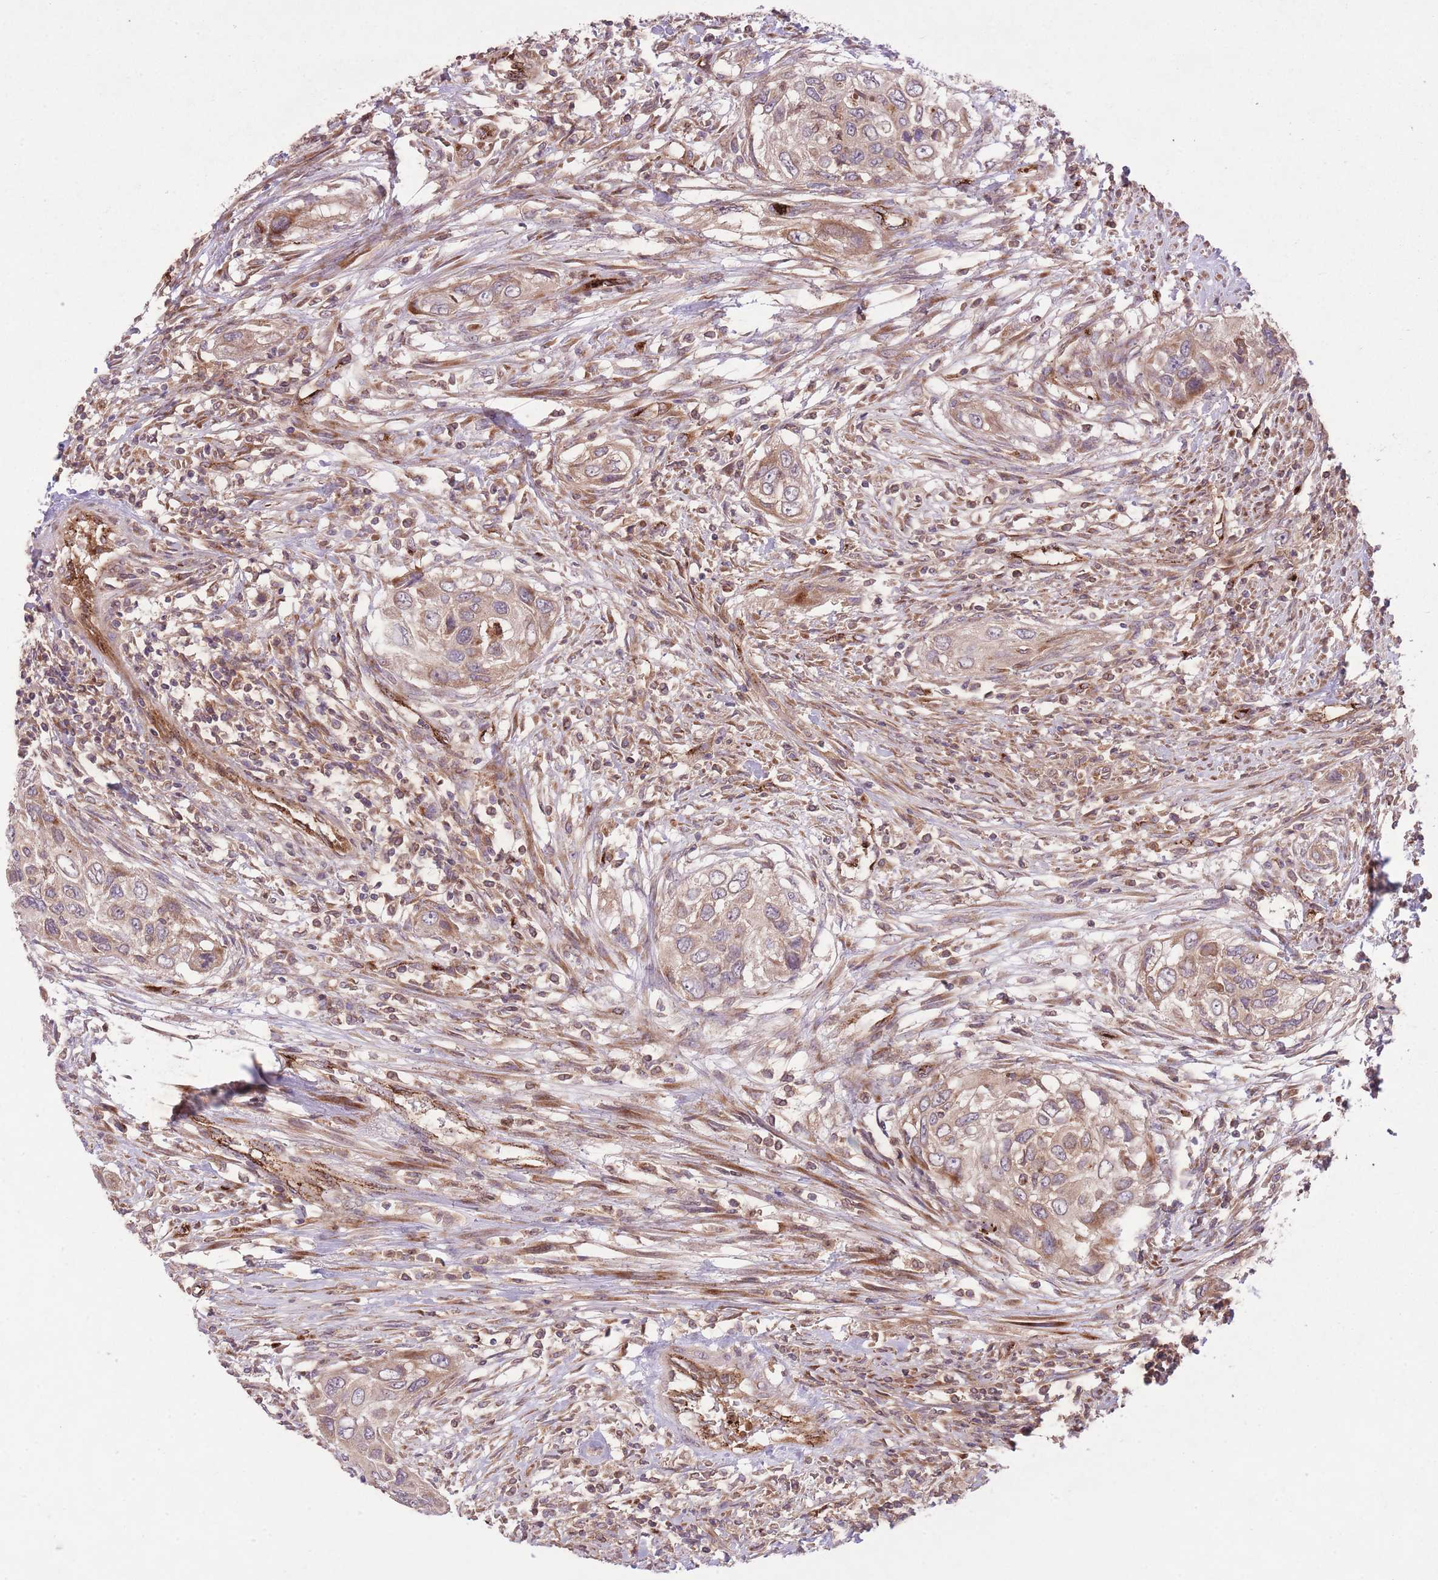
{"staining": {"intensity": "weak", "quantity": "25%-75%", "location": "cytoplasmic/membranous"}, "tissue": "urothelial cancer", "cell_type": "Tumor cells", "image_type": "cancer", "snomed": [{"axis": "morphology", "description": "Urothelial carcinoma, High grade"}, {"axis": "topography", "description": "Urinary bladder"}], "caption": "Immunohistochemical staining of urothelial cancer exhibits low levels of weak cytoplasmic/membranous positivity in about 25%-75% of tumor cells. The protein of interest is stained brown, and the nuclei are stained in blue (DAB IHC with brightfield microscopy, high magnification).", "gene": "CISH", "patient": {"sex": "female", "age": 60}}